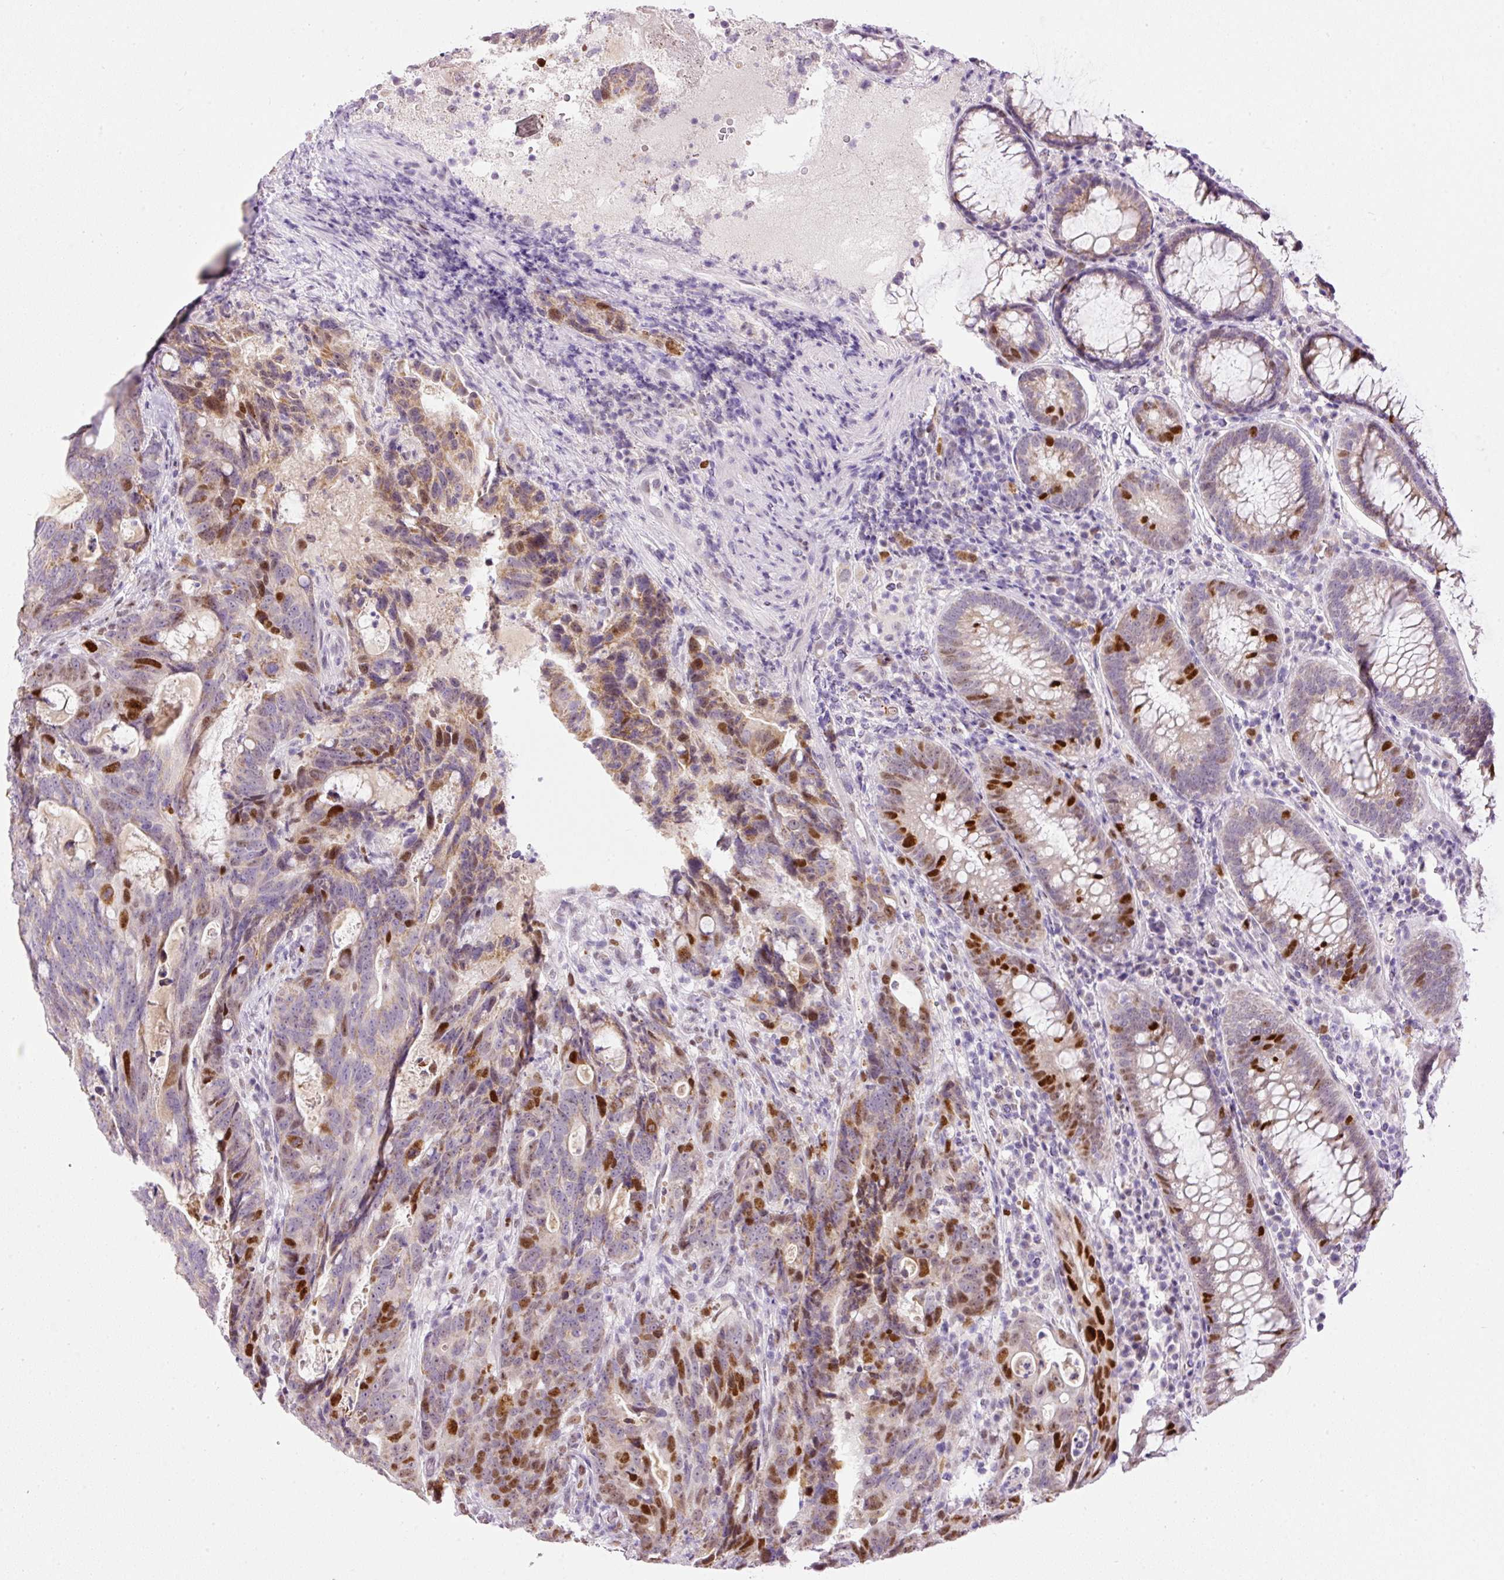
{"staining": {"intensity": "moderate", "quantity": "25%-75%", "location": "cytoplasmic/membranous,nuclear"}, "tissue": "colorectal cancer", "cell_type": "Tumor cells", "image_type": "cancer", "snomed": [{"axis": "morphology", "description": "Adenocarcinoma, NOS"}, {"axis": "topography", "description": "Colon"}], "caption": "Moderate cytoplasmic/membranous and nuclear protein staining is present in about 25%-75% of tumor cells in colorectal cancer (adenocarcinoma). The protein of interest is stained brown, and the nuclei are stained in blue (DAB IHC with brightfield microscopy, high magnification).", "gene": "KPNA2", "patient": {"sex": "female", "age": 82}}